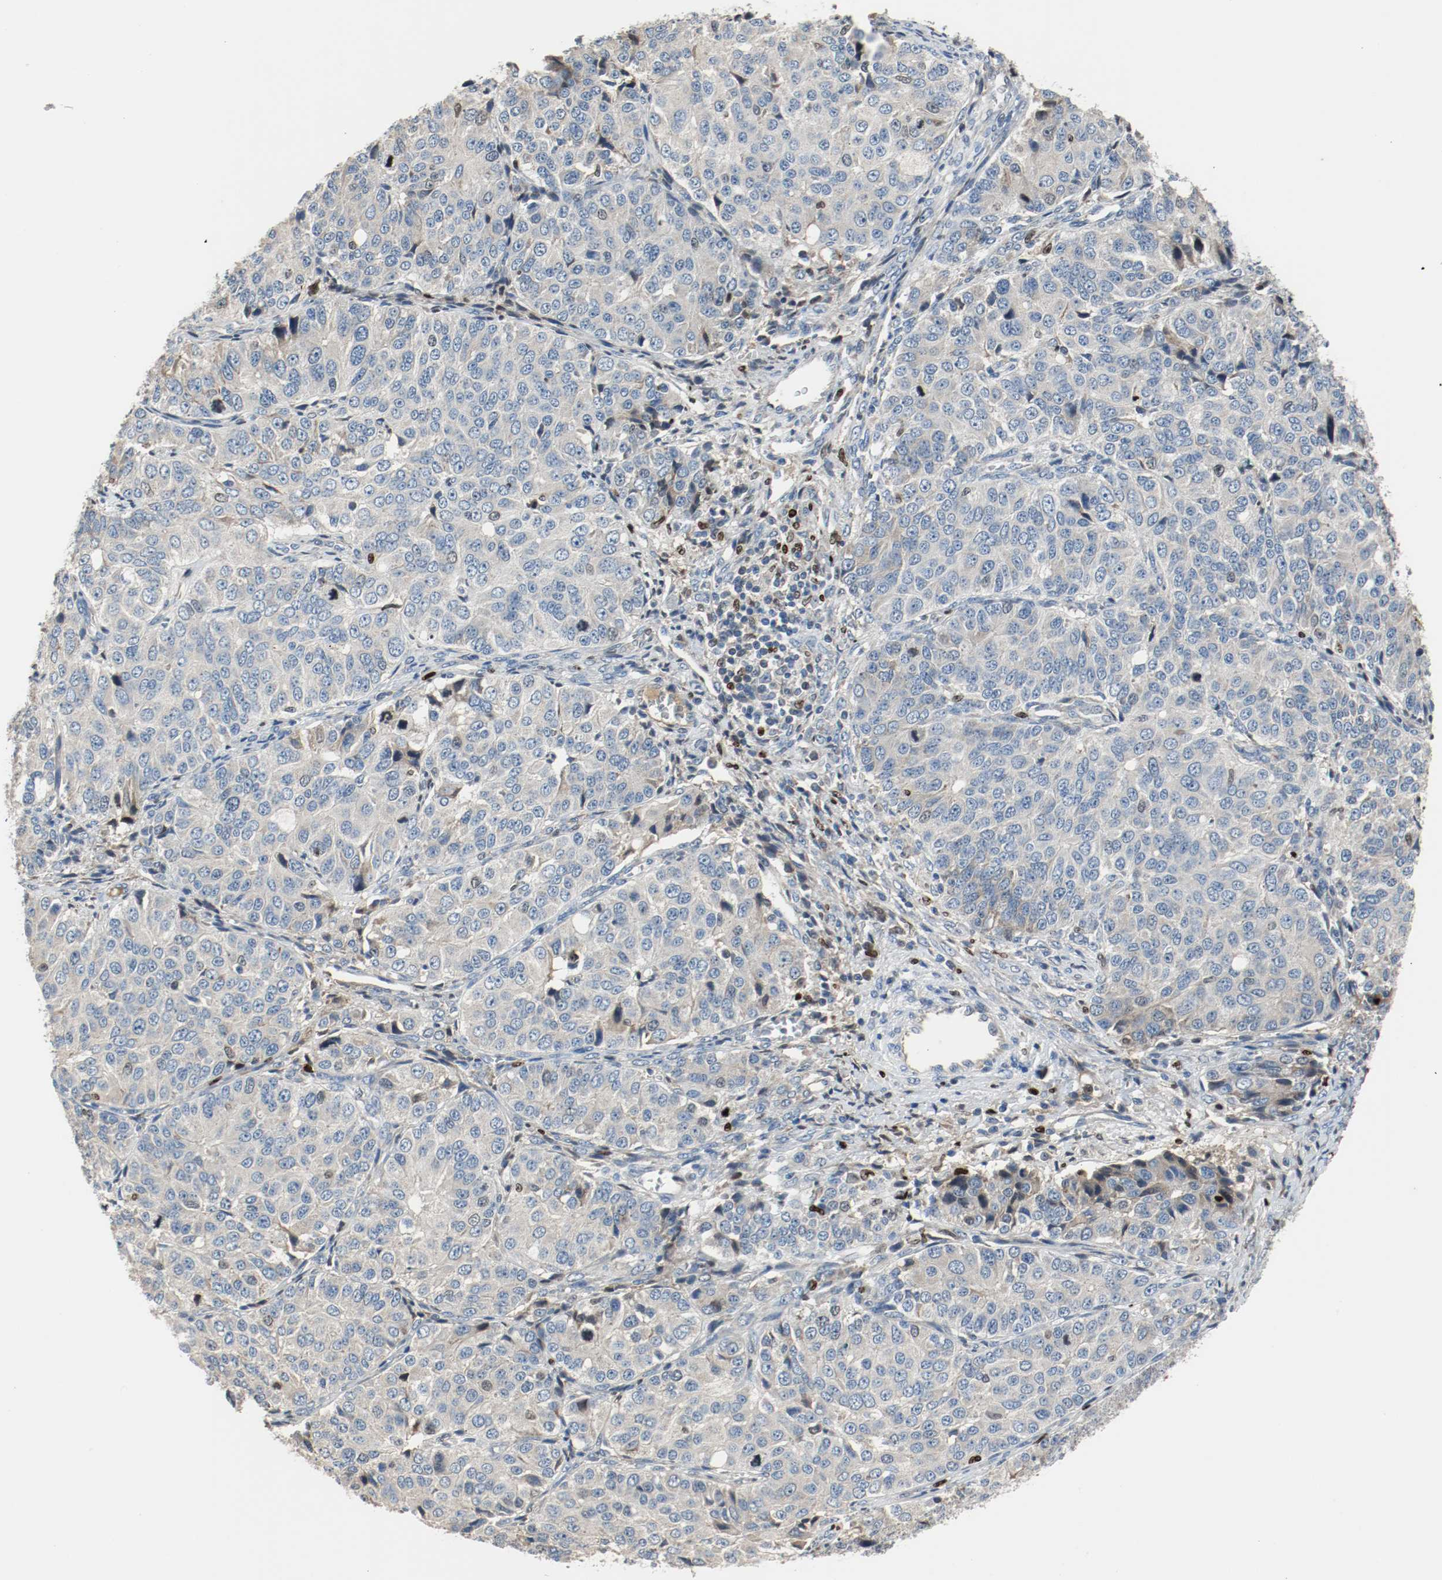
{"staining": {"intensity": "negative", "quantity": "none", "location": "none"}, "tissue": "ovarian cancer", "cell_type": "Tumor cells", "image_type": "cancer", "snomed": [{"axis": "morphology", "description": "Carcinoma, endometroid"}, {"axis": "topography", "description": "Ovary"}], "caption": "This is a photomicrograph of IHC staining of endometroid carcinoma (ovarian), which shows no expression in tumor cells.", "gene": "BLK", "patient": {"sex": "female", "age": 51}}